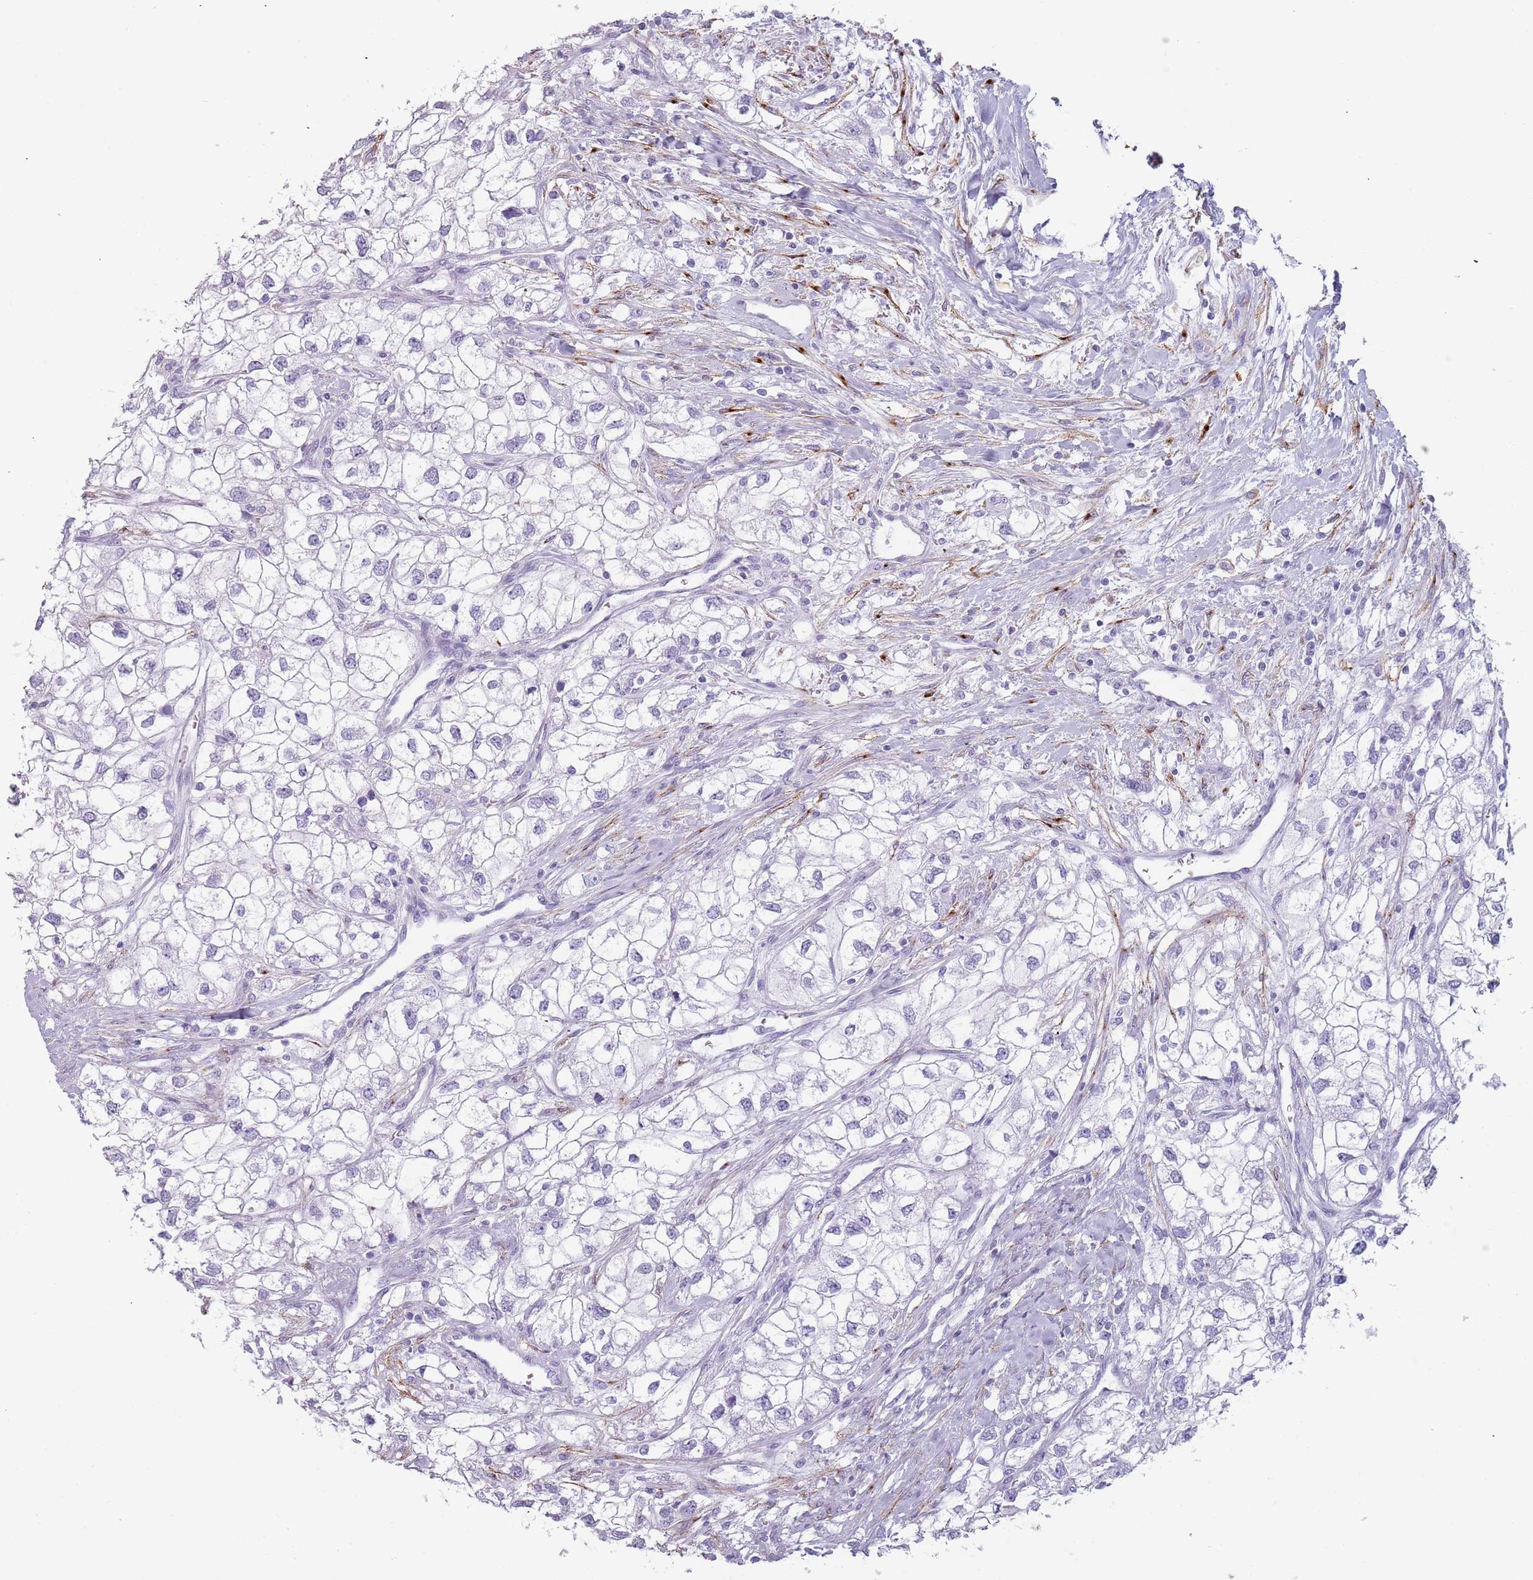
{"staining": {"intensity": "negative", "quantity": "none", "location": "none"}, "tissue": "renal cancer", "cell_type": "Tumor cells", "image_type": "cancer", "snomed": [{"axis": "morphology", "description": "Adenocarcinoma, NOS"}, {"axis": "topography", "description": "Kidney"}], "caption": "This photomicrograph is of renal cancer stained with immunohistochemistry (IHC) to label a protein in brown with the nuclei are counter-stained blue. There is no expression in tumor cells. (DAB immunohistochemistry with hematoxylin counter stain).", "gene": "COLEC12", "patient": {"sex": "male", "age": 59}}